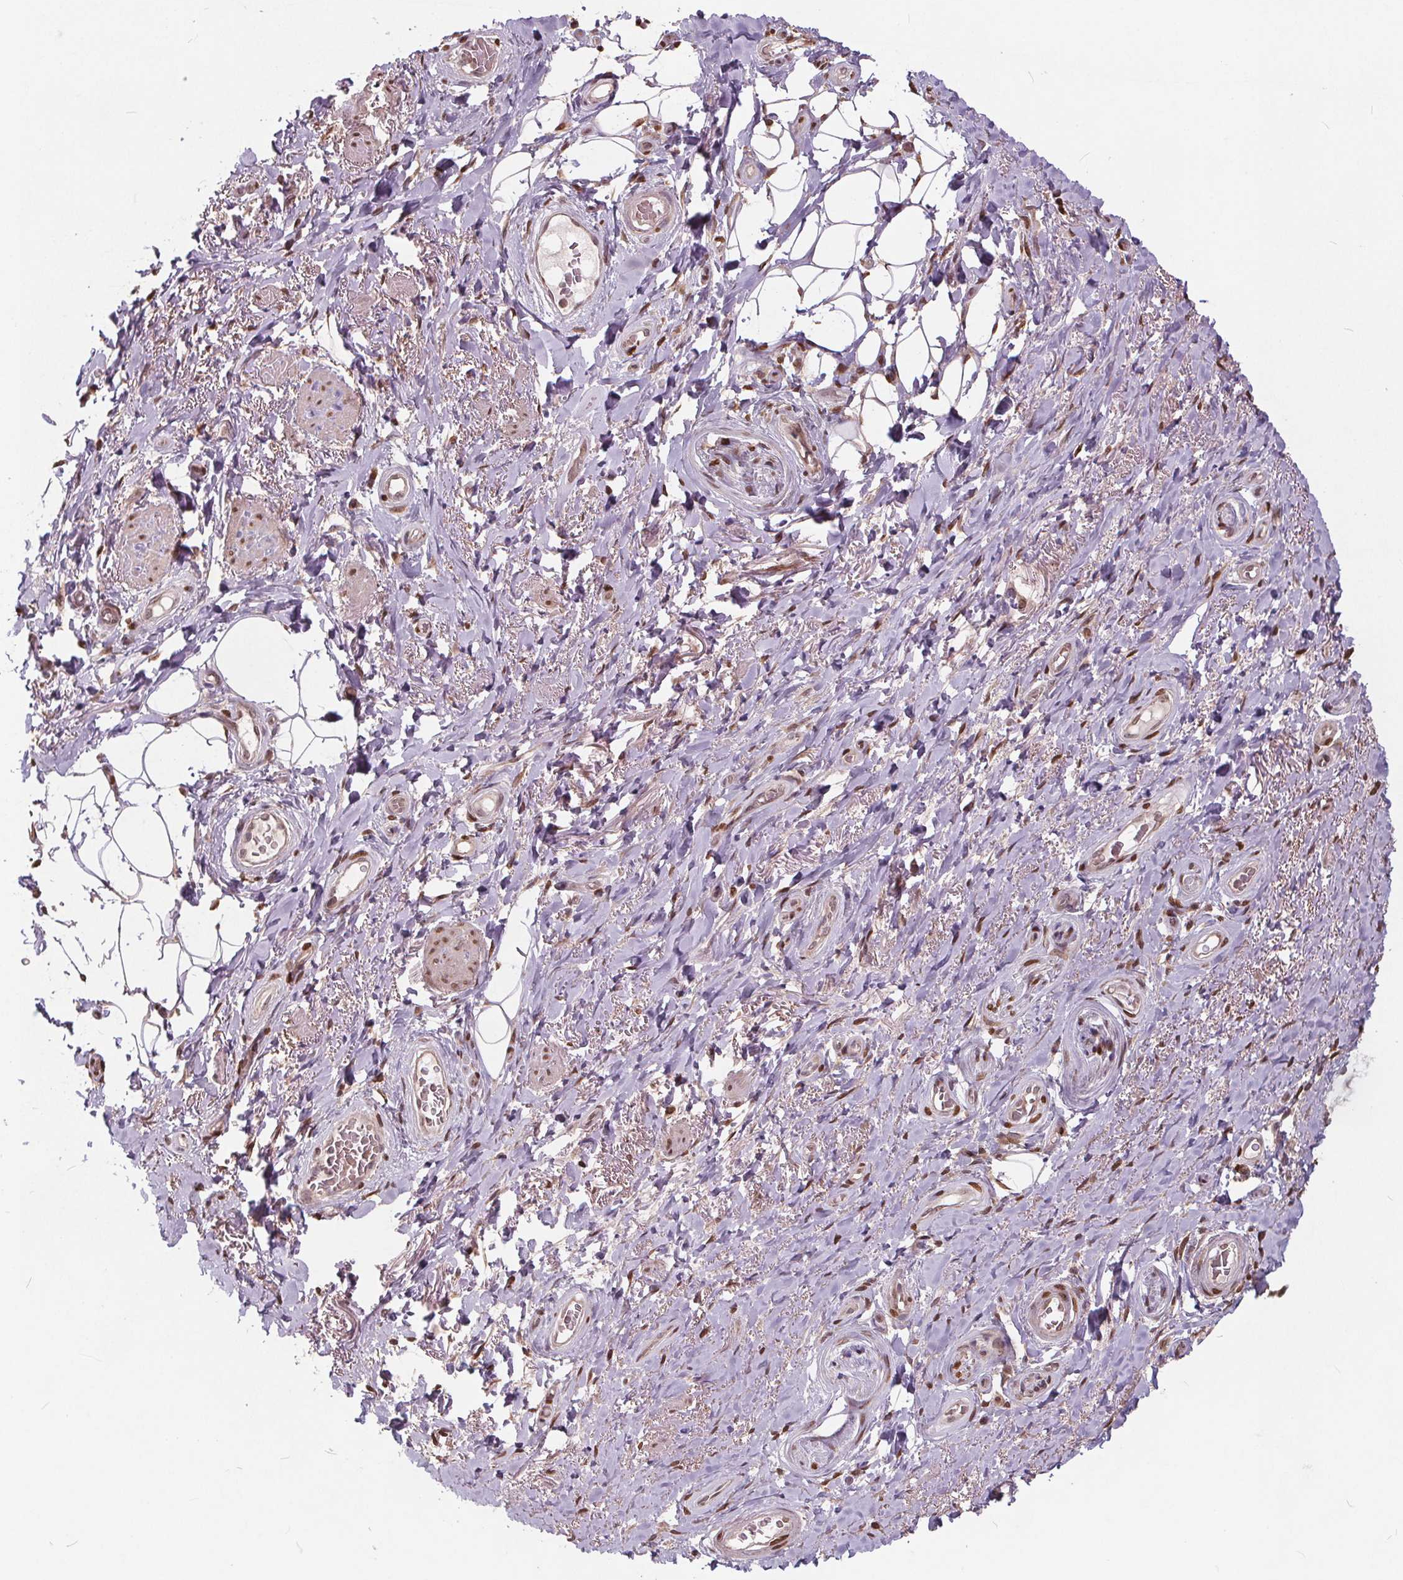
{"staining": {"intensity": "moderate", "quantity": "<25%", "location": "nuclear"}, "tissue": "adipose tissue", "cell_type": "Adipocytes", "image_type": "normal", "snomed": [{"axis": "morphology", "description": "Normal tissue, NOS"}, {"axis": "topography", "description": "Anal"}, {"axis": "topography", "description": "Peripheral nerve tissue"}], "caption": "A high-resolution micrograph shows immunohistochemistry (IHC) staining of unremarkable adipose tissue, which reveals moderate nuclear expression in about <25% of adipocytes.", "gene": "HIF1AN", "patient": {"sex": "male", "age": 53}}